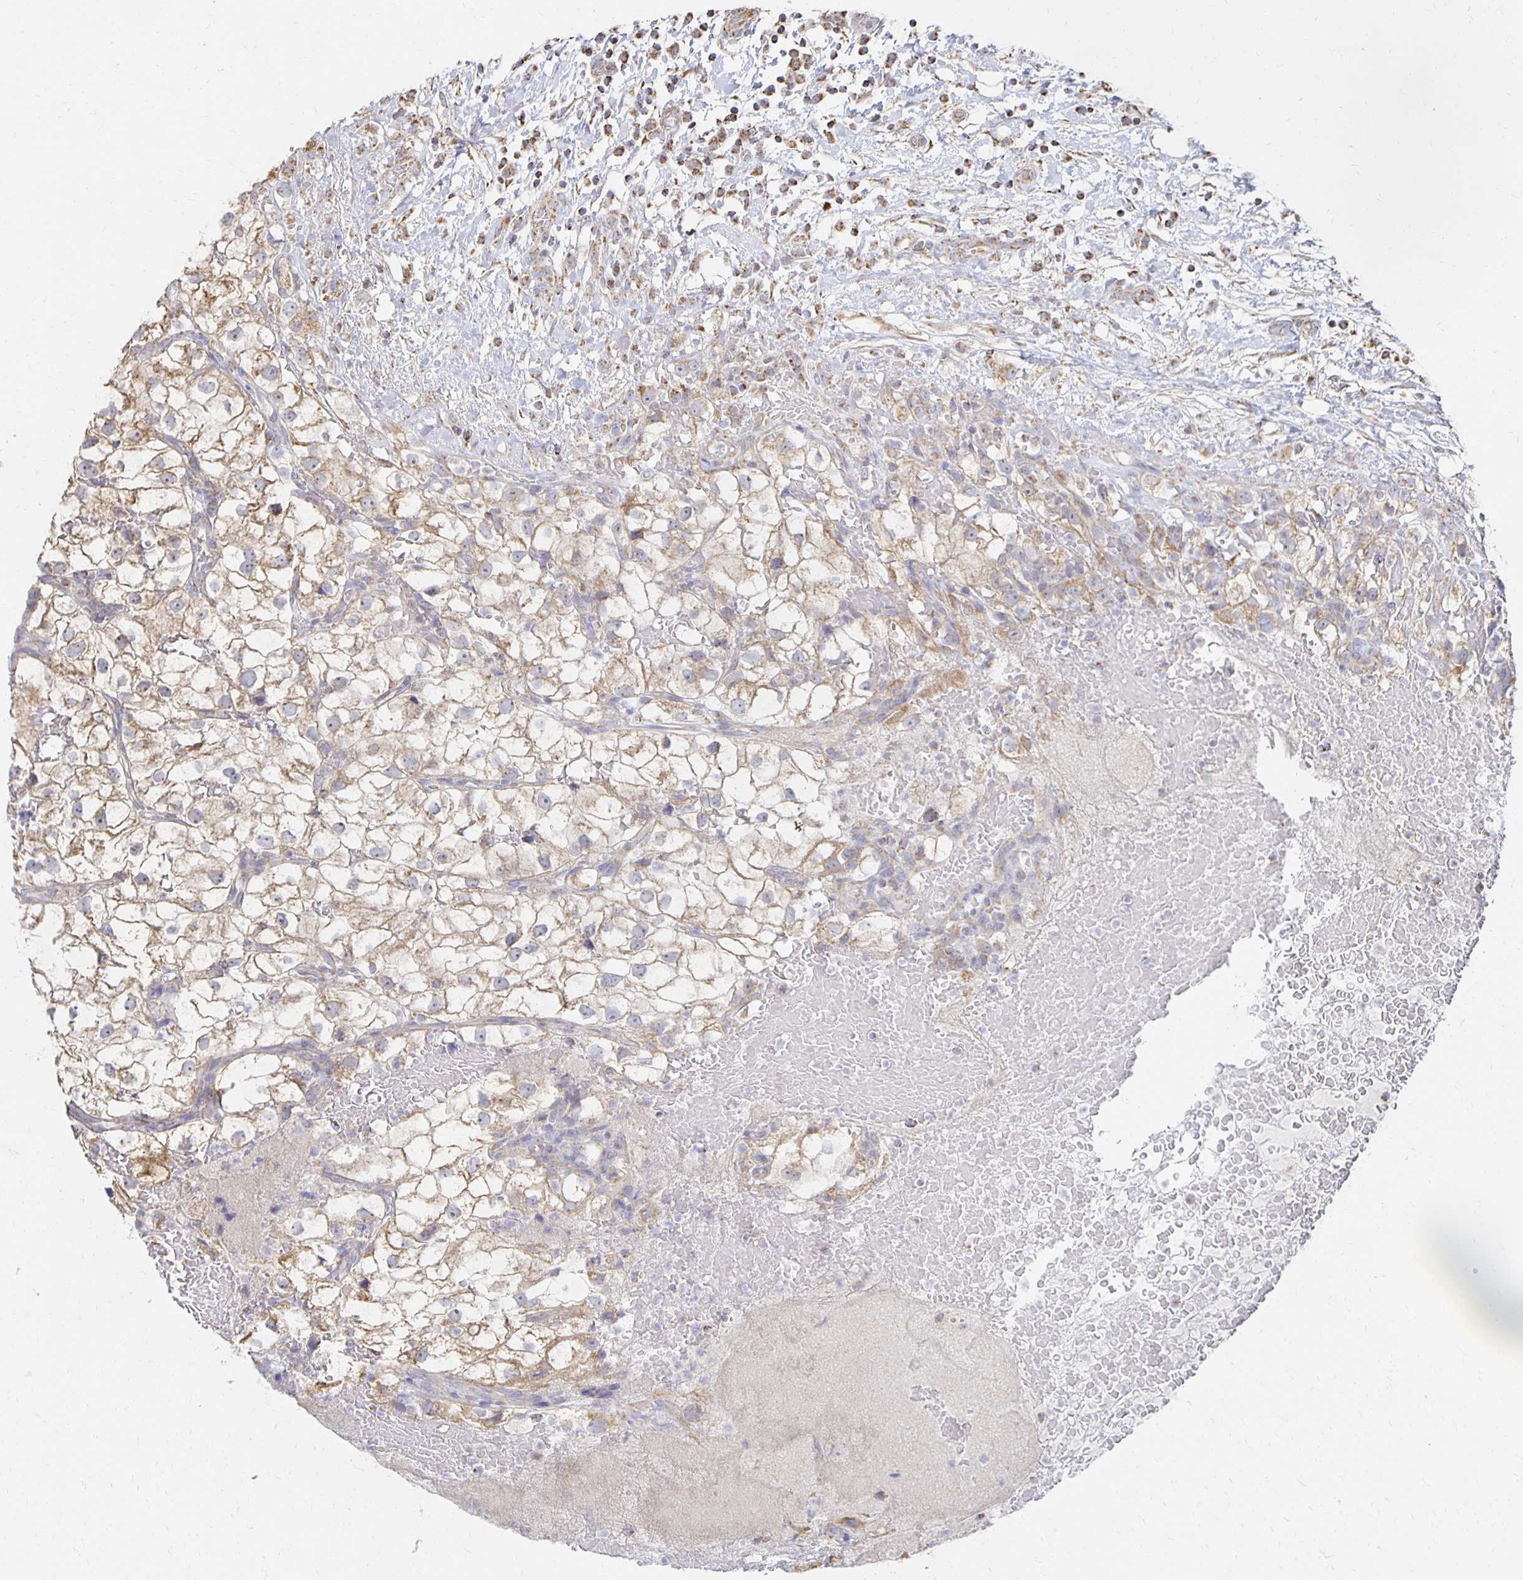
{"staining": {"intensity": "weak", "quantity": ">75%", "location": "cytoplasmic/membranous"}, "tissue": "renal cancer", "cell_type": "Tumor cells", "image_type": "cancer", "snomed": [{"axis": "morphology", "description": "Adenocarcinoma, NOS"}, {"axis": "topography", "description": "Kidney"}], "caption": "IHC image of renal cancer (adenocarcinoma) stained for a protein (brown), which displays low levels of weak cytoplasmic/membranous expression in about >75% of tumor cells.", "gene": "NKX2-8", "patient": {"sex": "male", "age": 59}}